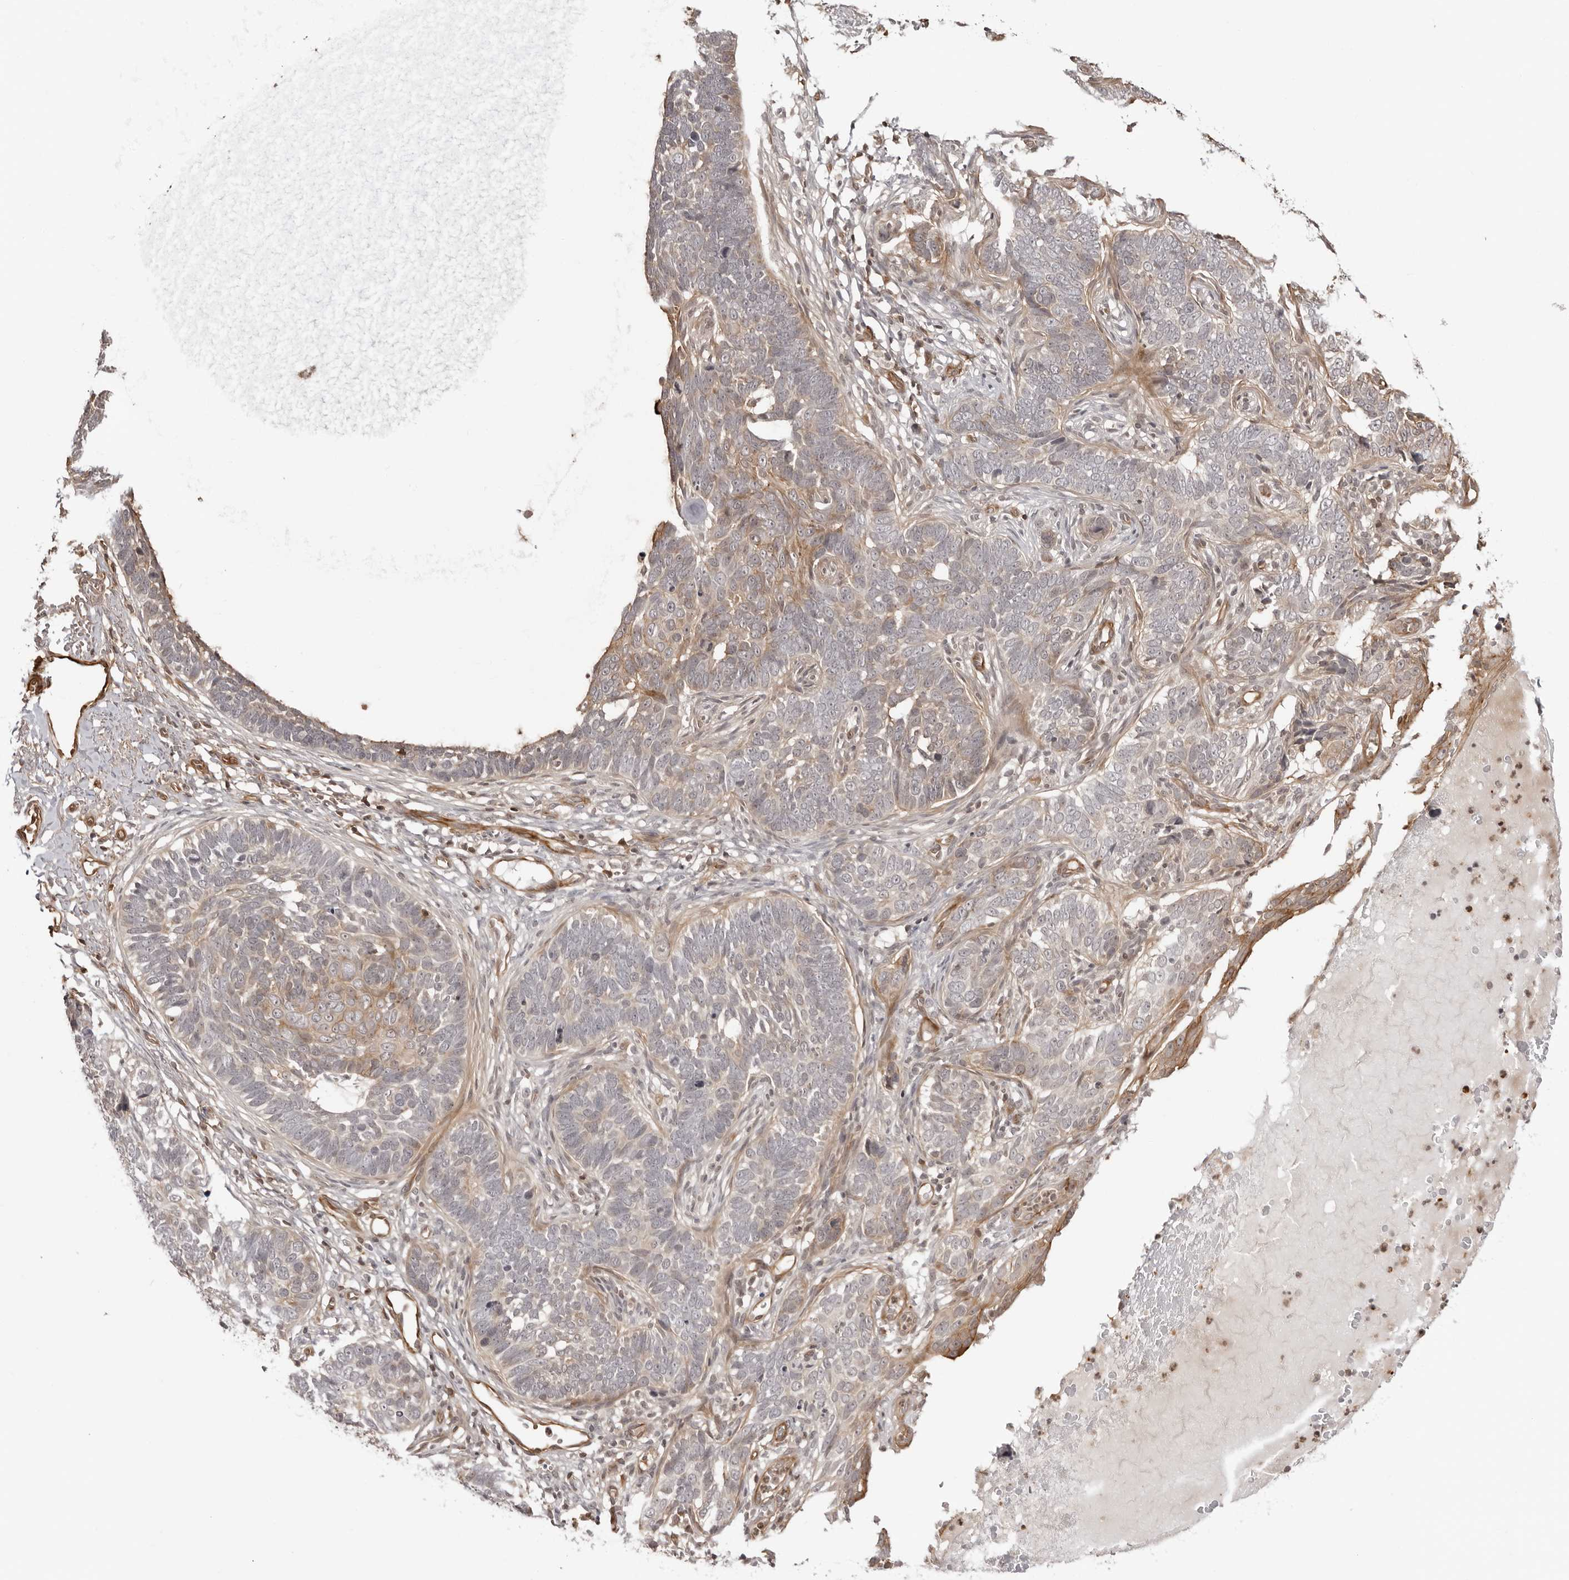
{"staining": {"intensity": "weak", "quantity": "<25%", "location": "cytoplasmic/membranous"}, "tissue": "skin cancer", "cell_type": "Tumor cells", "image_type": "cancer", "snomed": [{"axis": "morphology", "description": "Normal tissue, NOS"}, {"axis": "morphology", "description": "Basal cell carcinoma"}, {"axis": "topography", "description": "Skin"}], "caption": "Skin cancer was stained to show a protein in brown. There is no significant positivity in tumor cells. (Immunohistochemistry, brightfield microscopy, high magnification).", "gene": "UNK", "patient": {"sex": "male", "age": 77}}